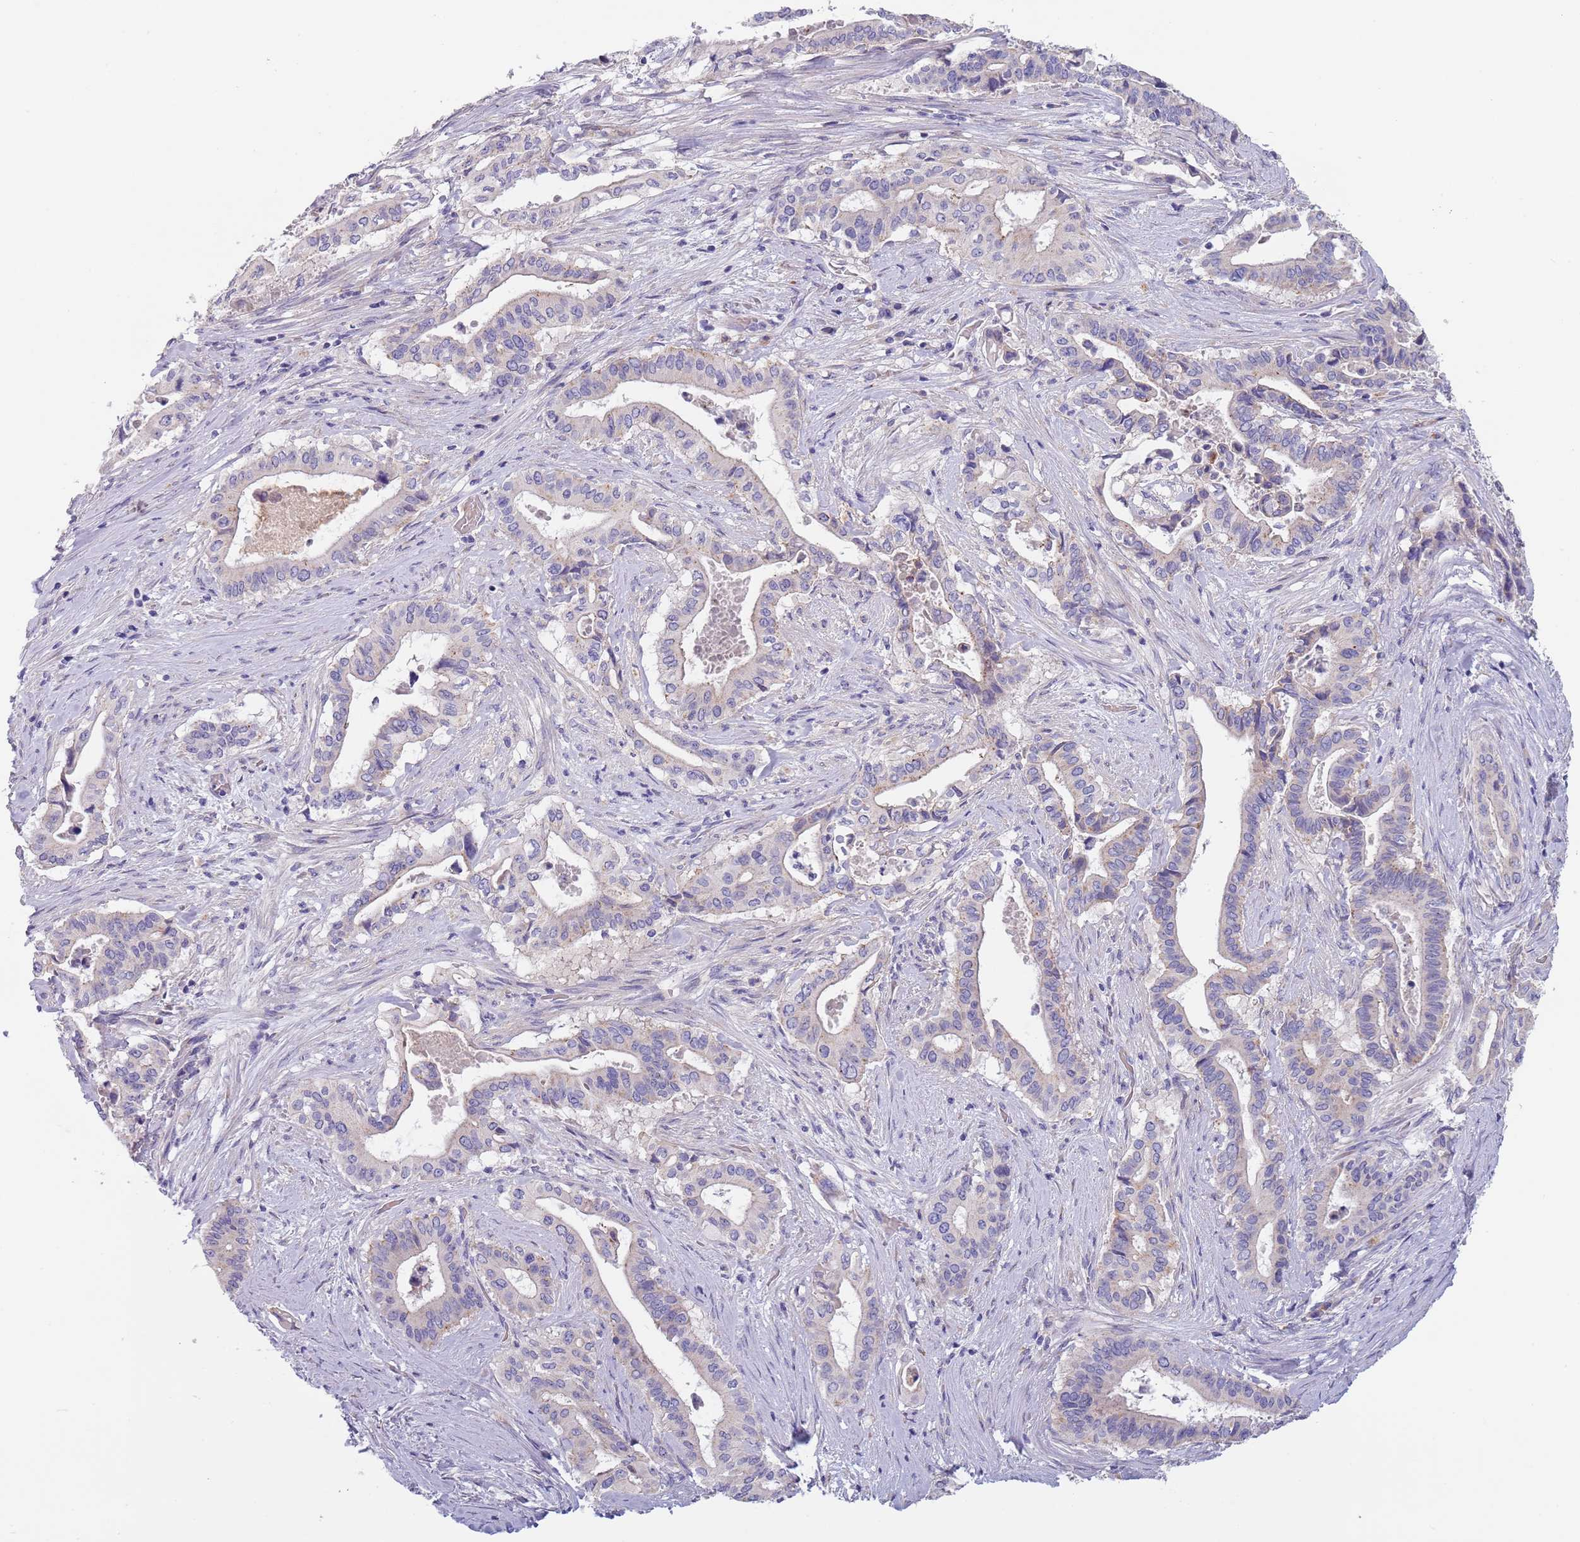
{"staining": {"intensity": "negative", "quantity": "none", "location": "none"}, "tissue": "pancreatic cancer", "cell_type": "Tumor cells", "image_type": "cancer", "snomed": [{"axis": "morphology", "description": "Adenocarcinoma, NOS"}, {"axis": "topography", "description": "Pancreas"}], "caption": "A photomicrograph of human pancreatic cancer (adenocarcinoma) is negative for staining in tumor cells.", "gene": "MAN1C1", "patient": {"sex": "female", "age": 77}}